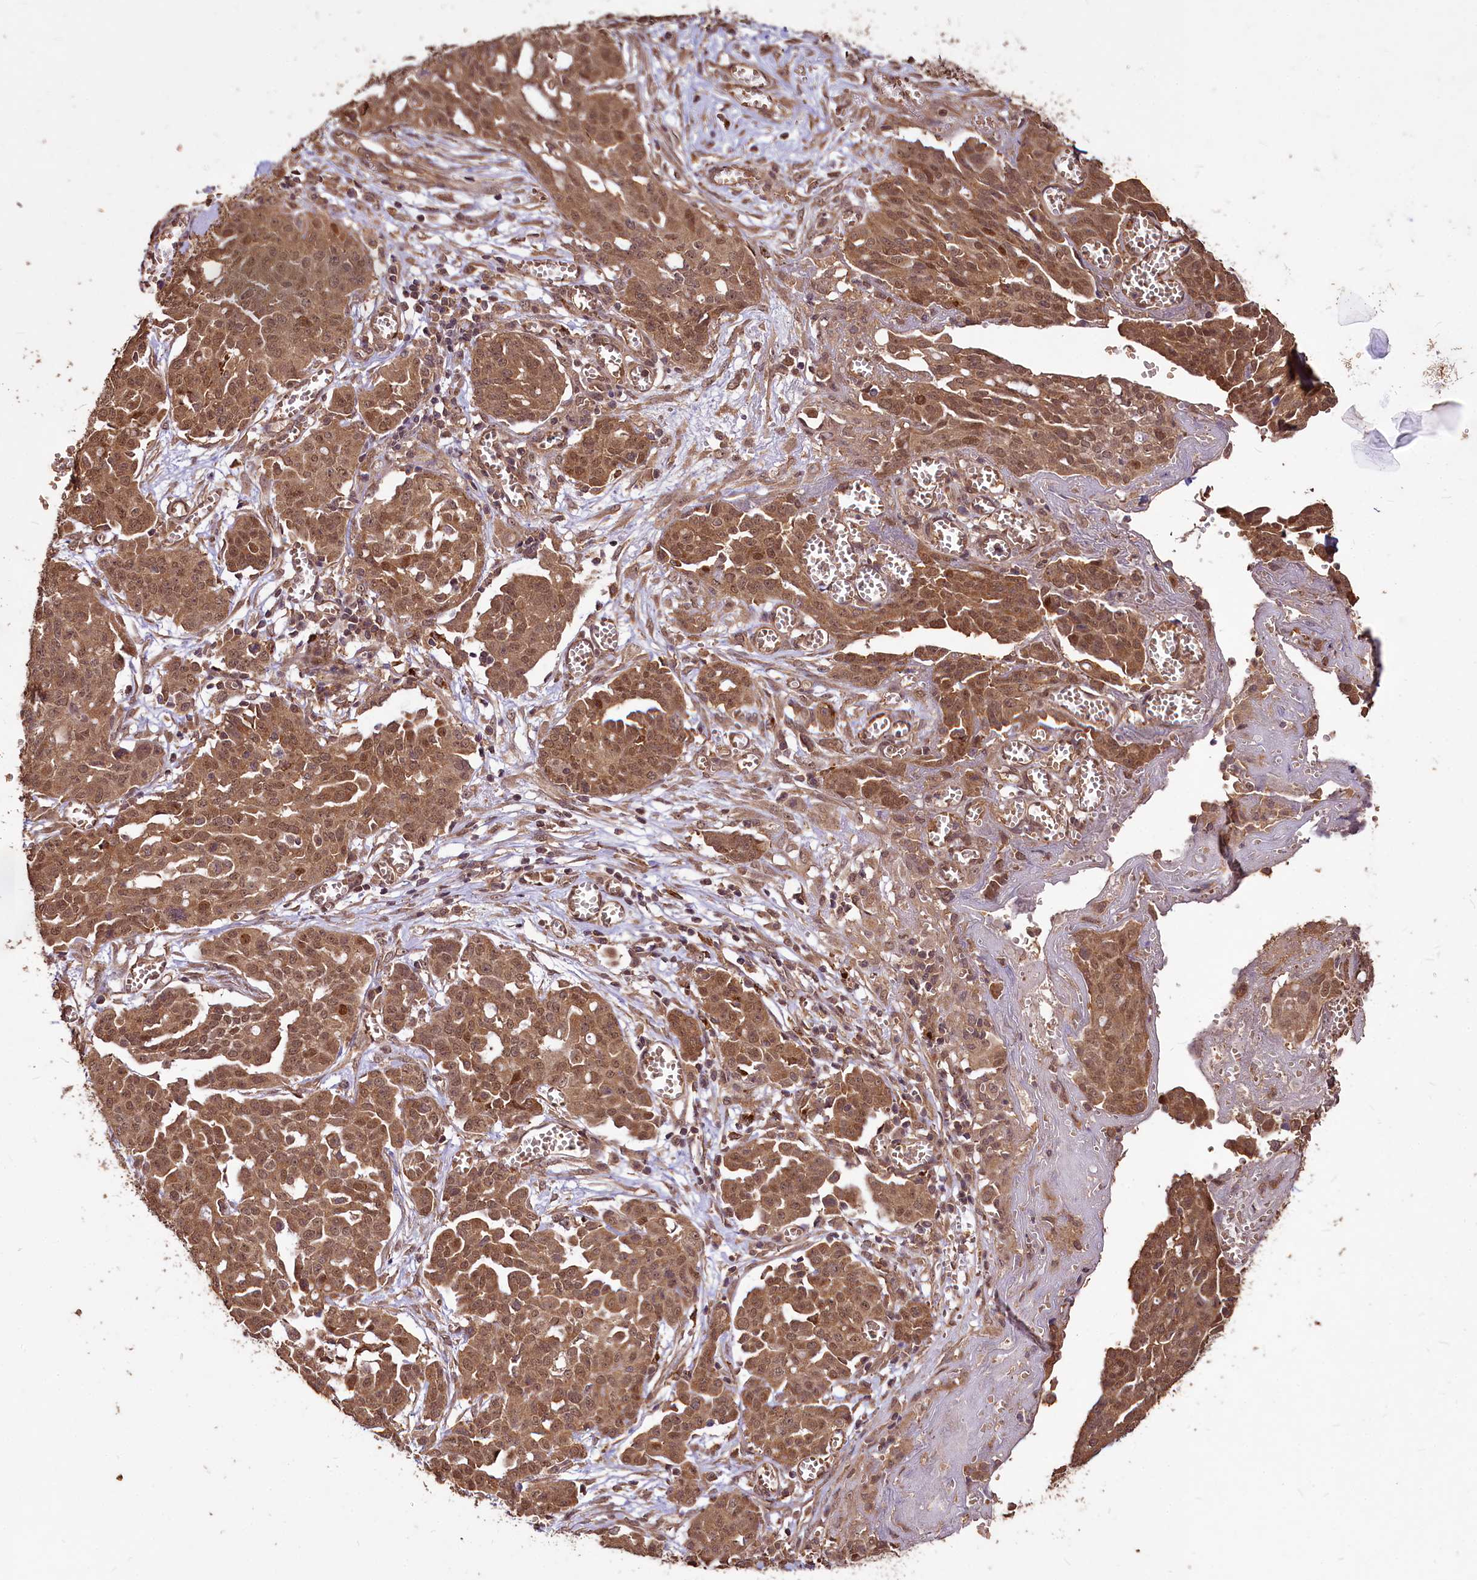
{"staining": {"intensity": "moderate", "quantity": ">75%", "location": "cytoplasmic/membranous,nuclear"}, "tissue": "ovarian cancer", "cell_type": "Tumor cells", "image_type": "cancer", "snomed": [{"axis": "morphology", "description": "Cystadenocarcinoma, serous, NOS"}, {"axis": "topography", "description": "Soft tissue"}, {"axis": "topography", "description": "Ovary"}], "caption": "Immunohistochemistry (IHC) micrograph of ovarian serous cystadenocarcinoma stained for a protein (brown), which displays medium levels of moderate cytoplasmic/membranous and nuclear staining in approximately >75% of tumor cells.", "gene": "VPS51", "patient": {"sex": "female", "age": 57}}